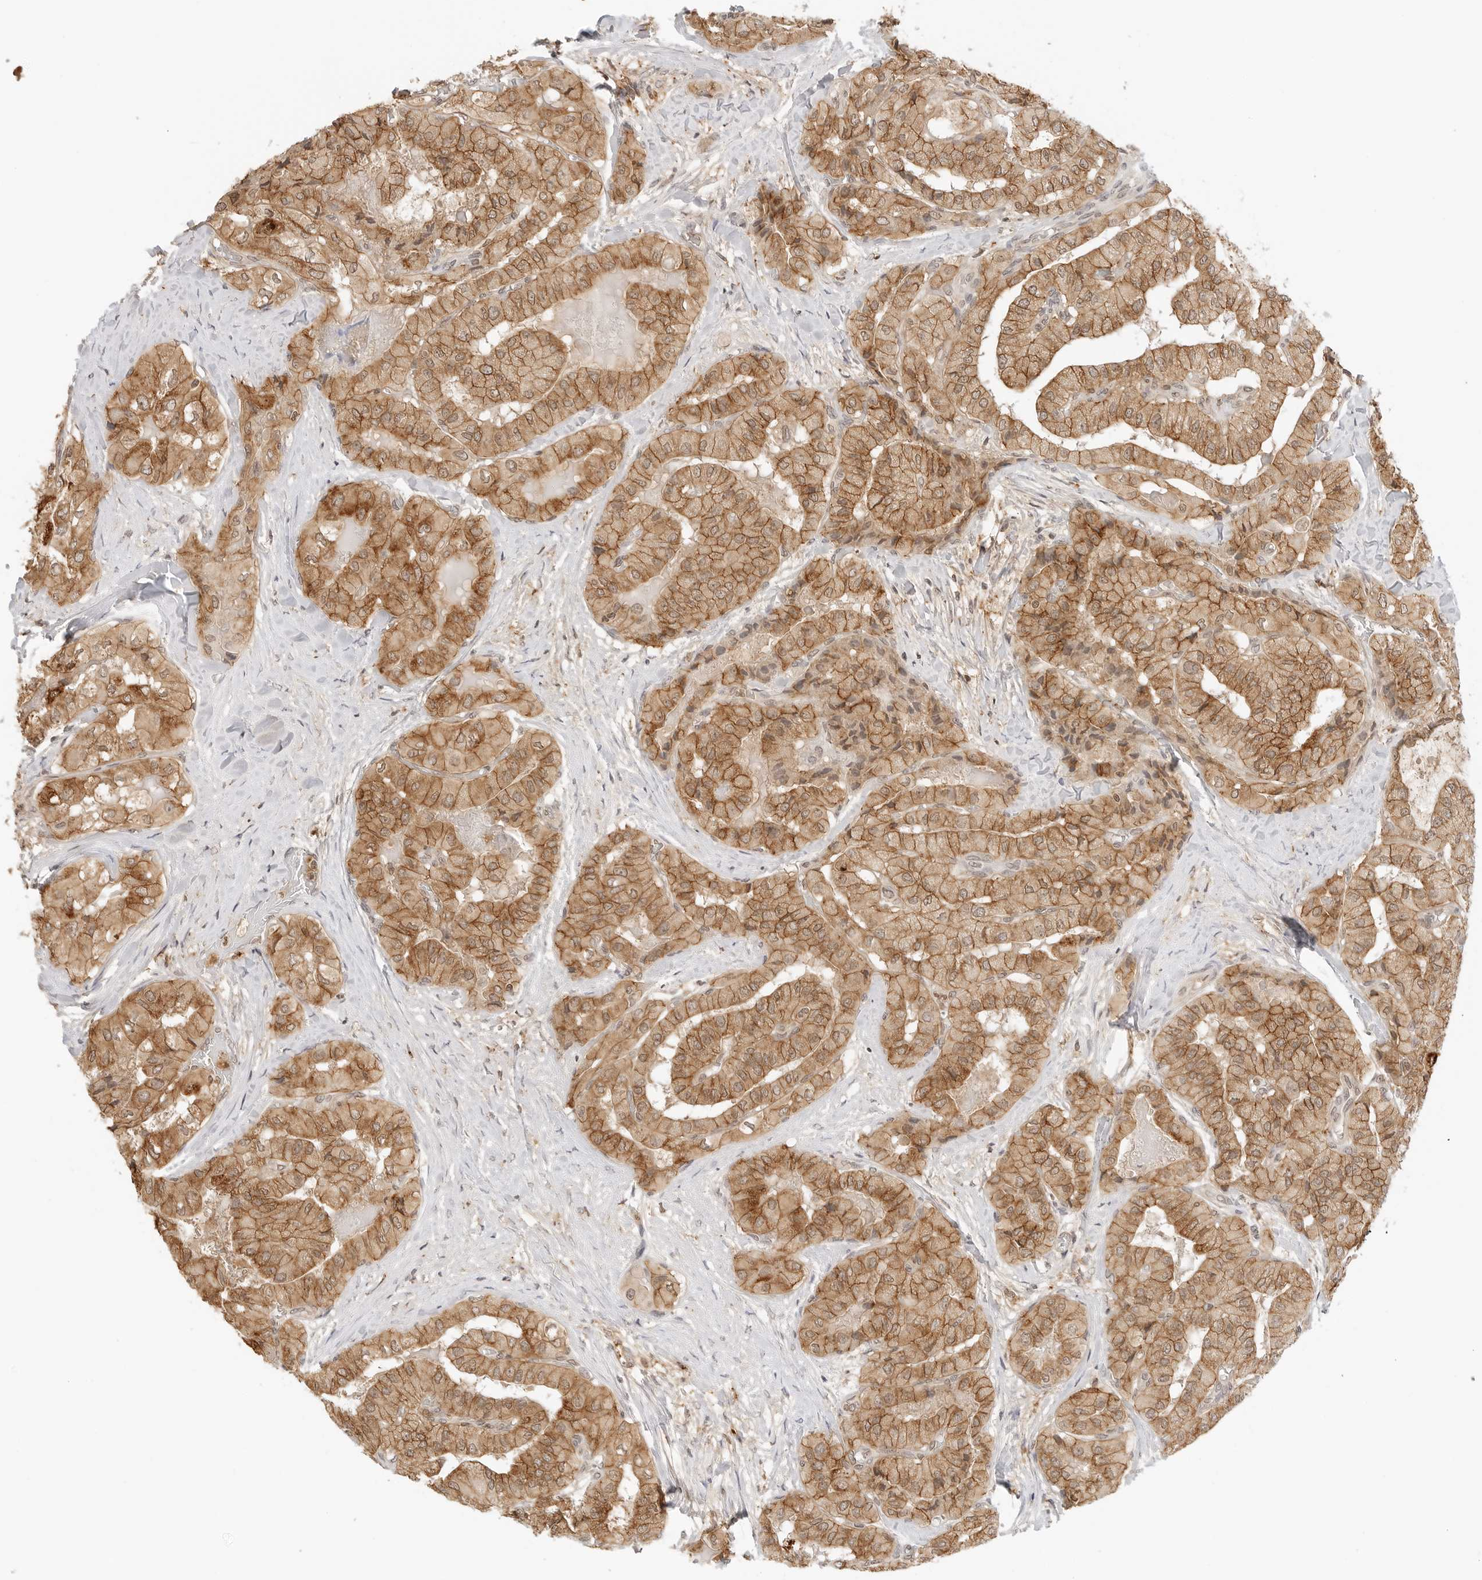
{"staining": {"intensity": "moderate", "quantity": ">75%", "location": "cytoplasmic/membranous"}, "tissue": "thyroid cancer", "cell_type": "Tumor cells", "image_type": "cancer", "snomed": [{"axis": "morphology", "description": "Papillary adenocarcinoma, NOS"}, {"axis": "topography", "description": "Thyroid gland"}], "caption": "Brown immunohistochemical staining in thyroid cancer (papillary adenocarcinoma) demonstrates moderate cytoplasmic/membranous positivity in approximately >75% of tumor cells. The protein of interest is shown in brown color, while the nuclei are stained blue.", "gene": "EPHA1", "patient": {"sex": "female", "age": 59}}